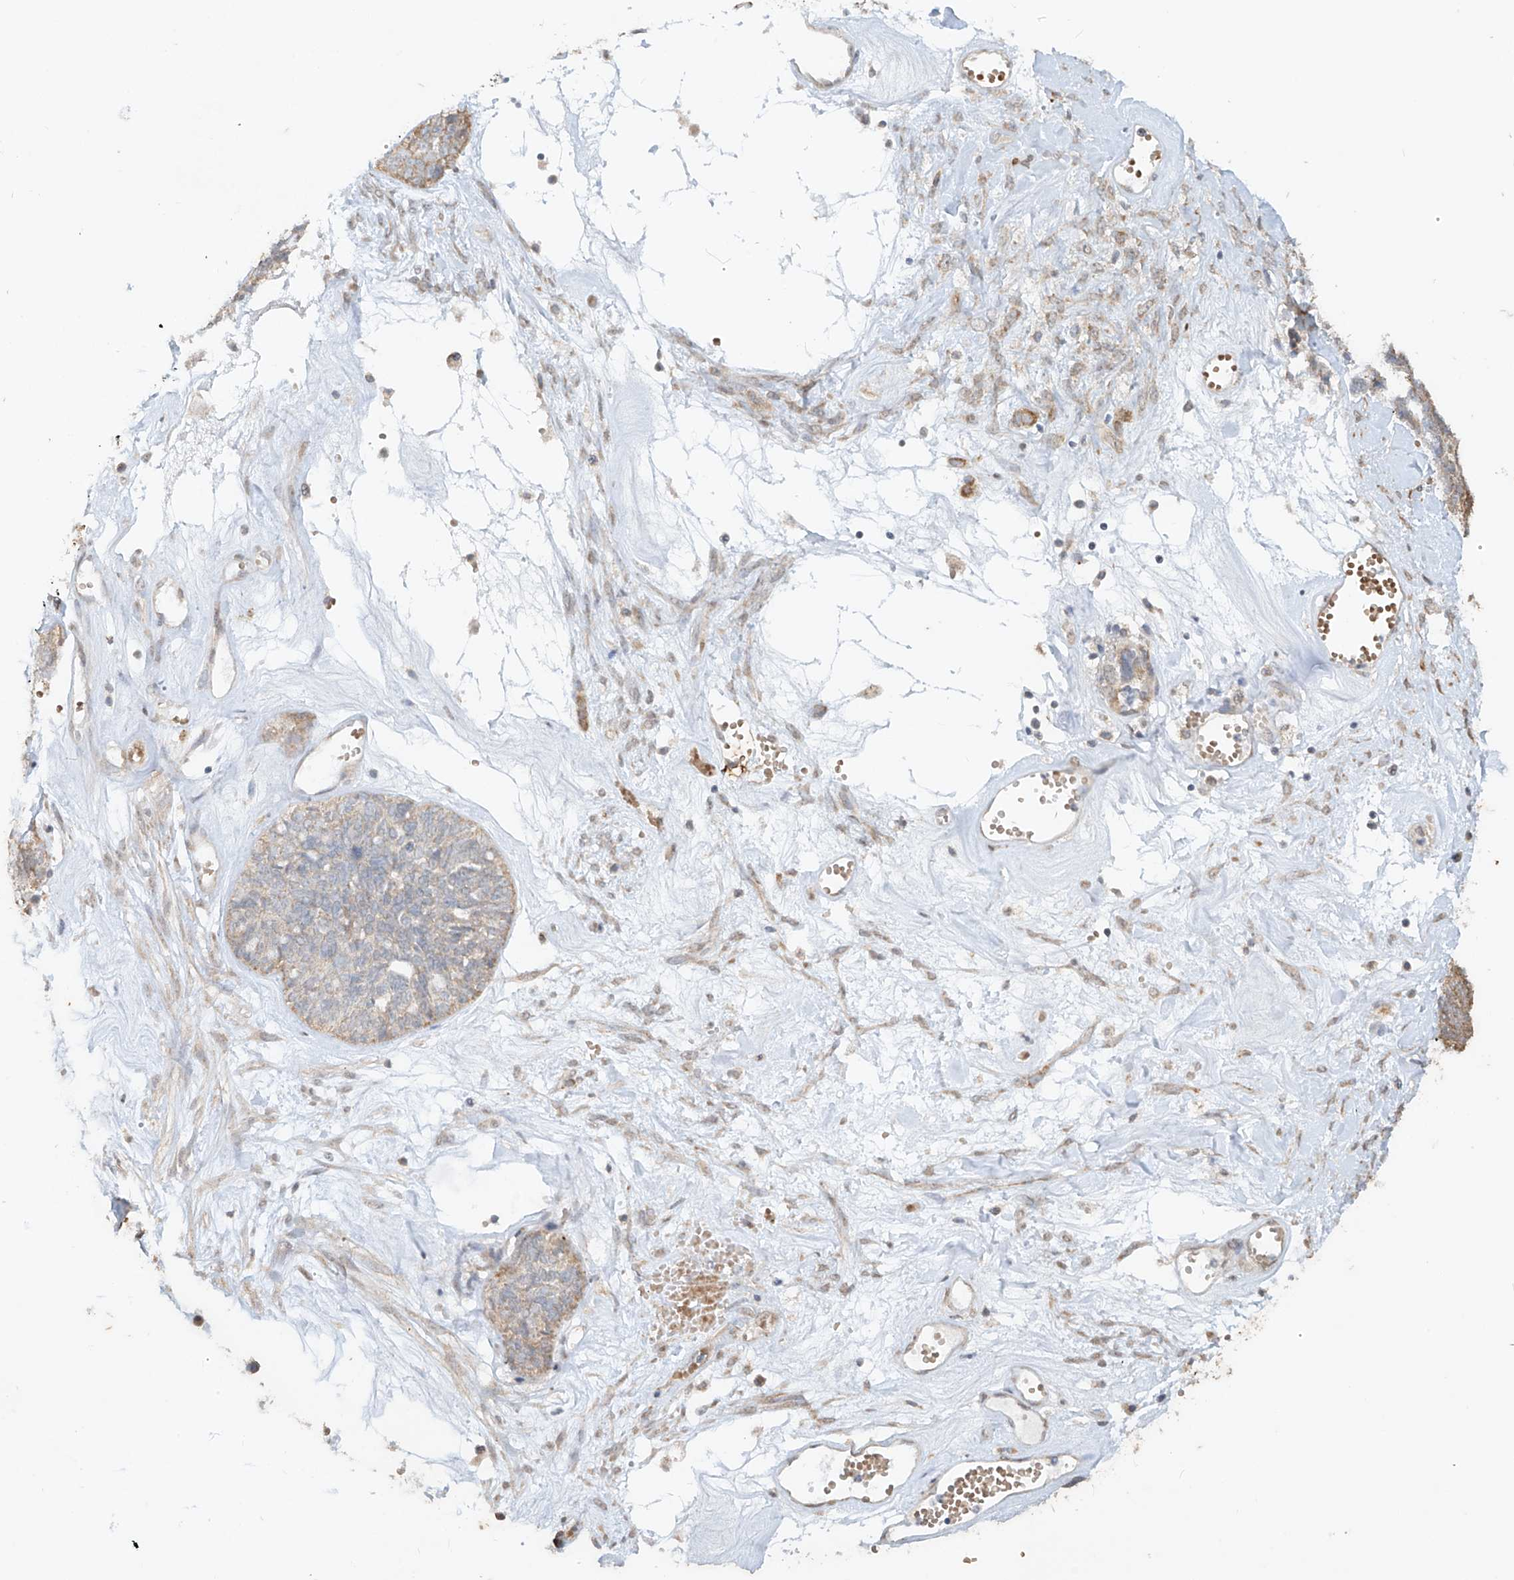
{"staining": {"intensity": "weak", "quantity": "<25%", "location": "cytoplasmic/membranous"}, "tissue": "ovarian cancer", "cell_type": "Tumor cells", "image_type": "cancer", "snomed": [{"axis": "morphology", "description": "Cystadenocarcinoma, serous, NOS"}, {"axis": "topography", "description": "Ovary"}], "caption": "Immunohistochemical staining of human ovarian serous cystadenocarcinoma demonstrates no significant positivity in tumor cells.", "gene": "MTUS2", "patient": {"sex": "female", "age": 79}}